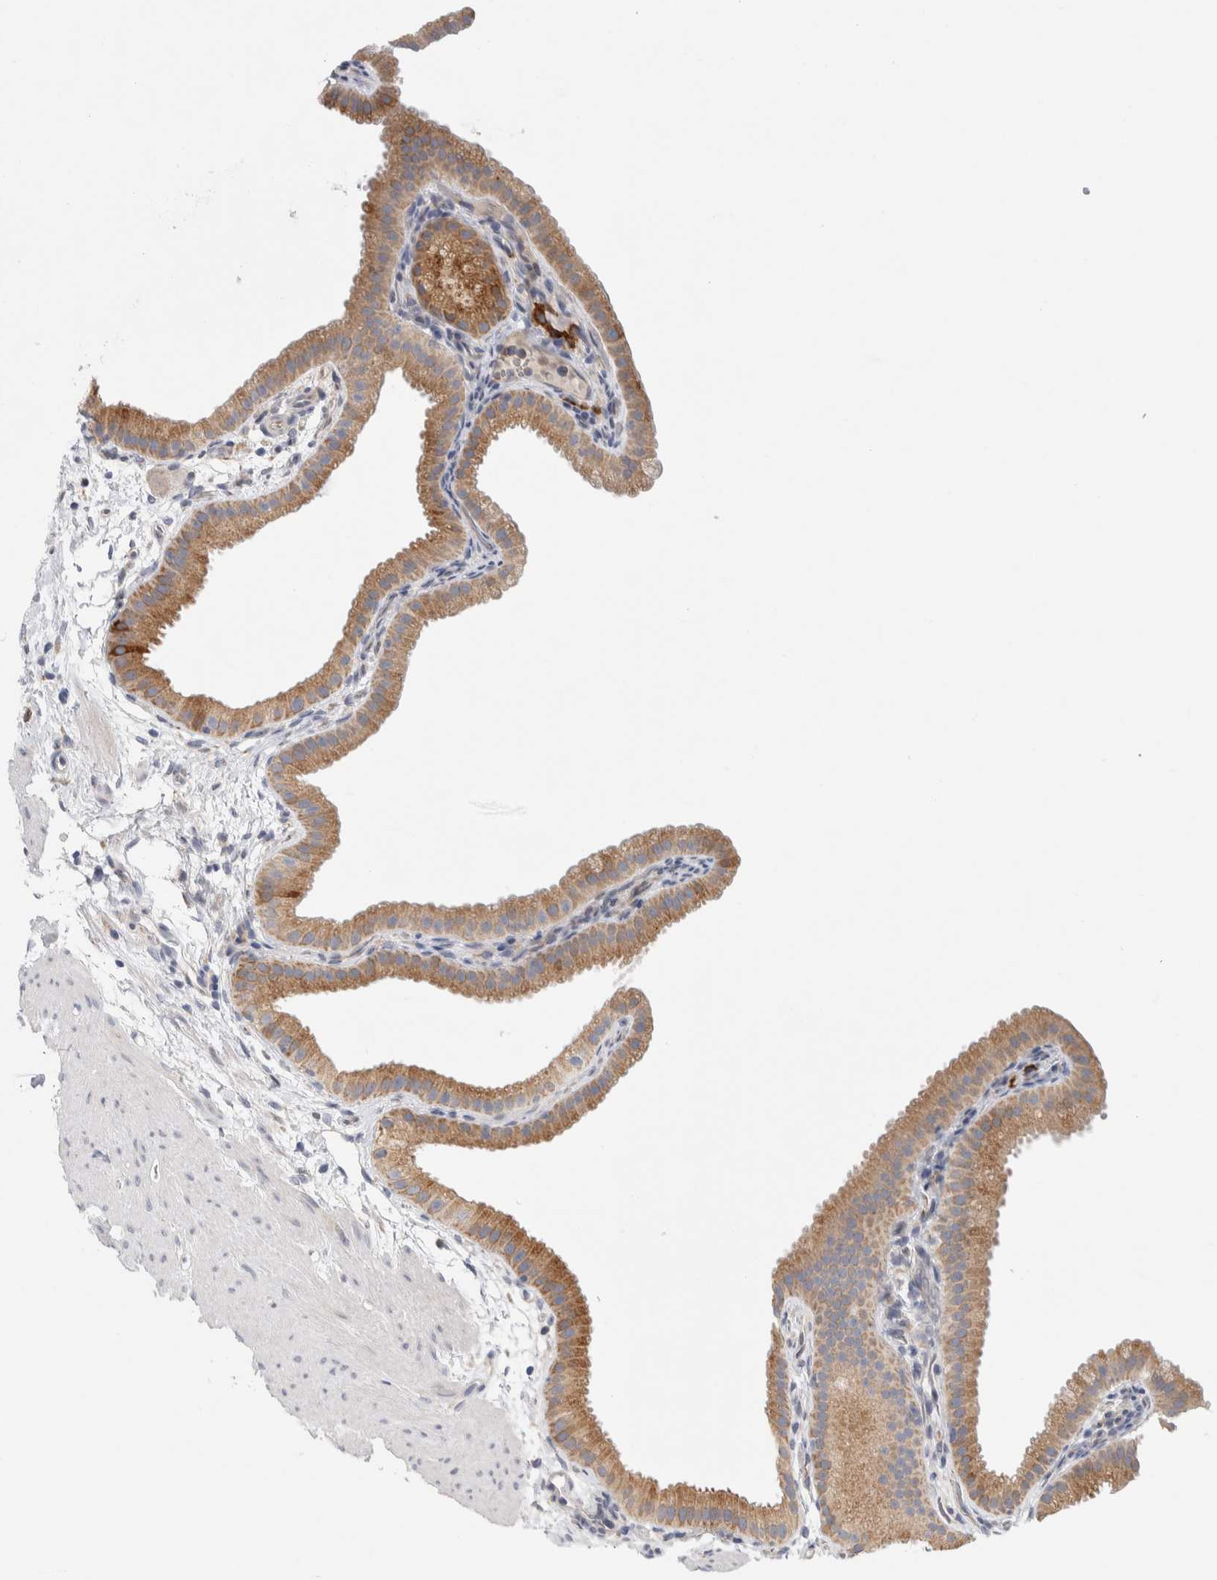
{"staining": {"intensity": "moderate", "quantity": ">75%", "location": "cytoplasmic/membranous"}, "tissue": "gallbladder", "cell_type": "Glandular cells", "image_type": "normal", "snomed": [{"axis": "morphology", "description": "Normal tissue, NOS"}, {"axis": "topography", "description": "Gallbladder"}], "caption": "Immunohistochemical staining of benign human gallbladder demonstrates moderate cytoplasmic/membranous protein expression in approximately >75% of glandular cells. The staining was performed using DAB to visualize the protein expression in brown, while the nuclei were stained in blue with hematoxylin (Magnification: 20x).", "gene": "ENGASE", "patient": {"sex": "female", "age": 64}}